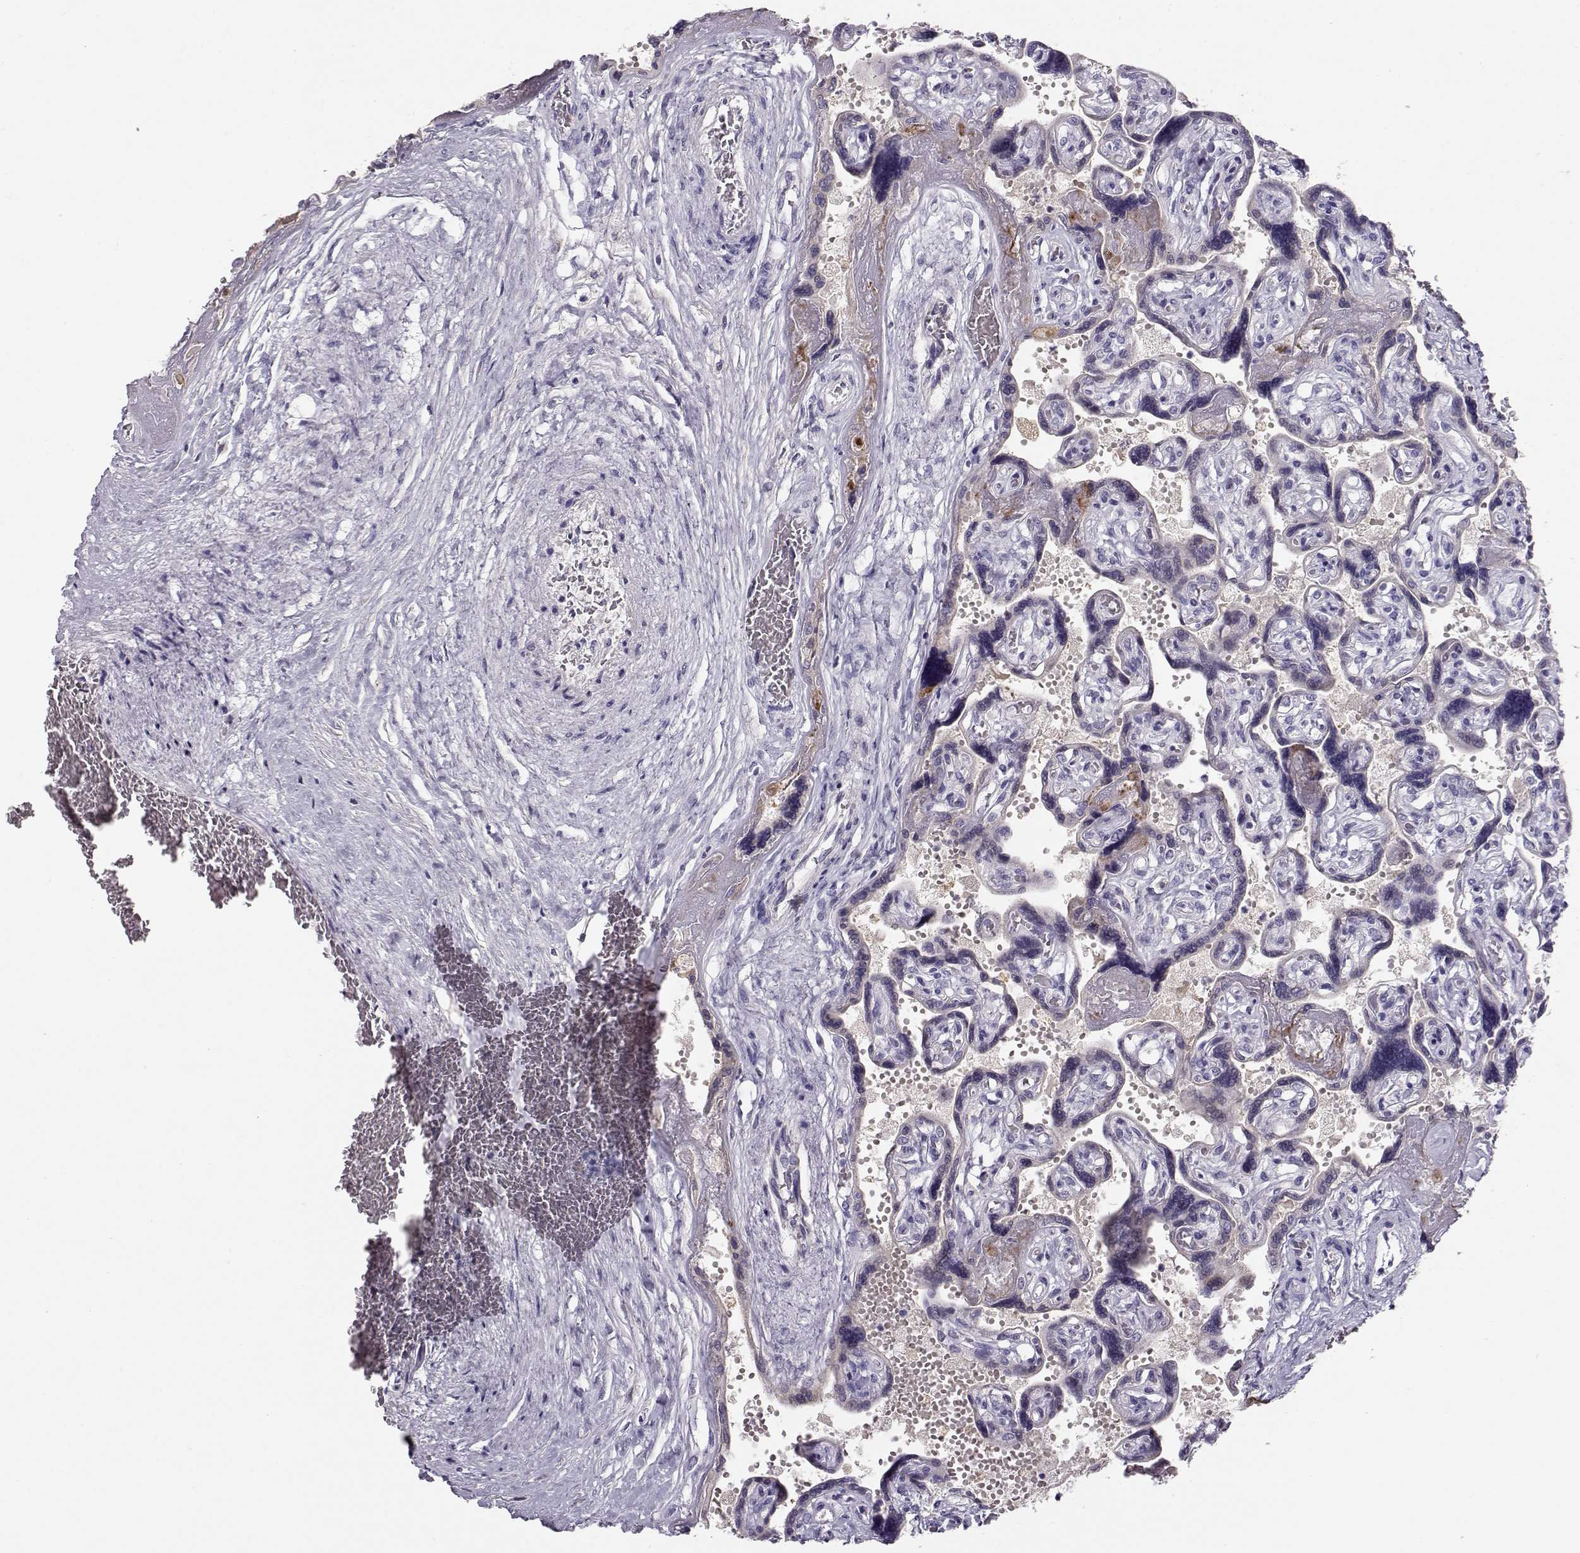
{"staining": {"intensity": "negative", "quantity": "none", "location": "none"}, "tissue": "placenta", "cell_type": "Decidual cells", "image_type": "normal", "snomed": [{"axis": "morphology", "description": "Normal tissue, NOS"}, {"axis": "topography", "description": "Placenta"}], "caption": "This is an IHC micrograph of unremarkable human placenta. There is no expression in decidual cells.", "gene": "GPR26", "patient": {"sex": "female", "age": 32}}